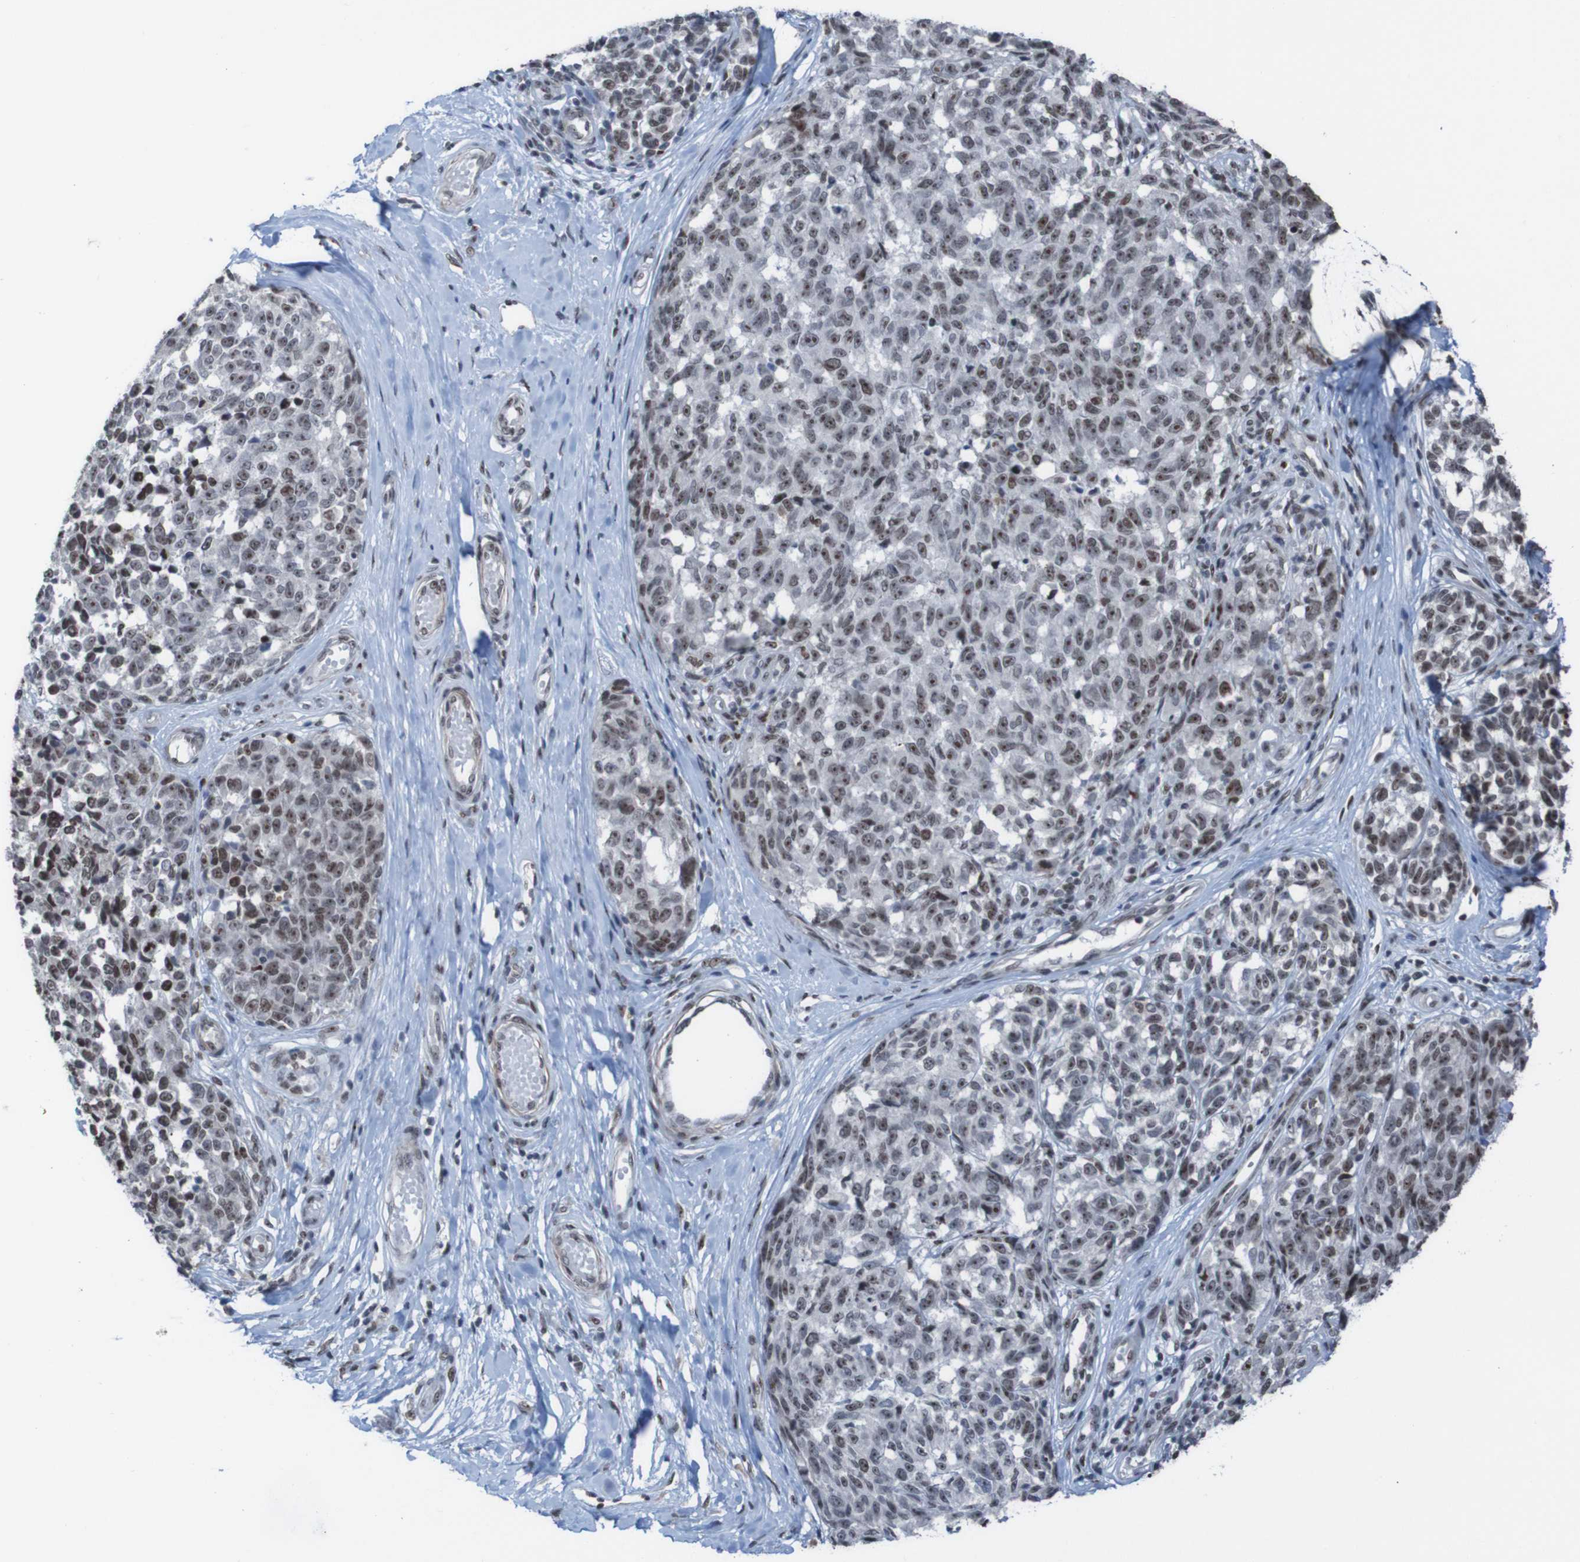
{"staining": {"intensity": "moderate", "quantity": ">75%", "location": "nuclear"}, "tissue": "melanoma", "cell_type": "Tumor cells", "image_type": "cancer", "snomed": [{"axis": "morphology", "description": "Malignant melanoma, NOS"}, {"axis": "topography", "description": "Skin"}], "caption": "Protein expression analysis of malignant melanoma exhibits moderate nuclear expression in about >75% of tumor cells. (DAB IHC, brown staining for protein, blue staining for nuclei).", "gene": "PHF2", "patient": {"sex": "female", "age": 64}}